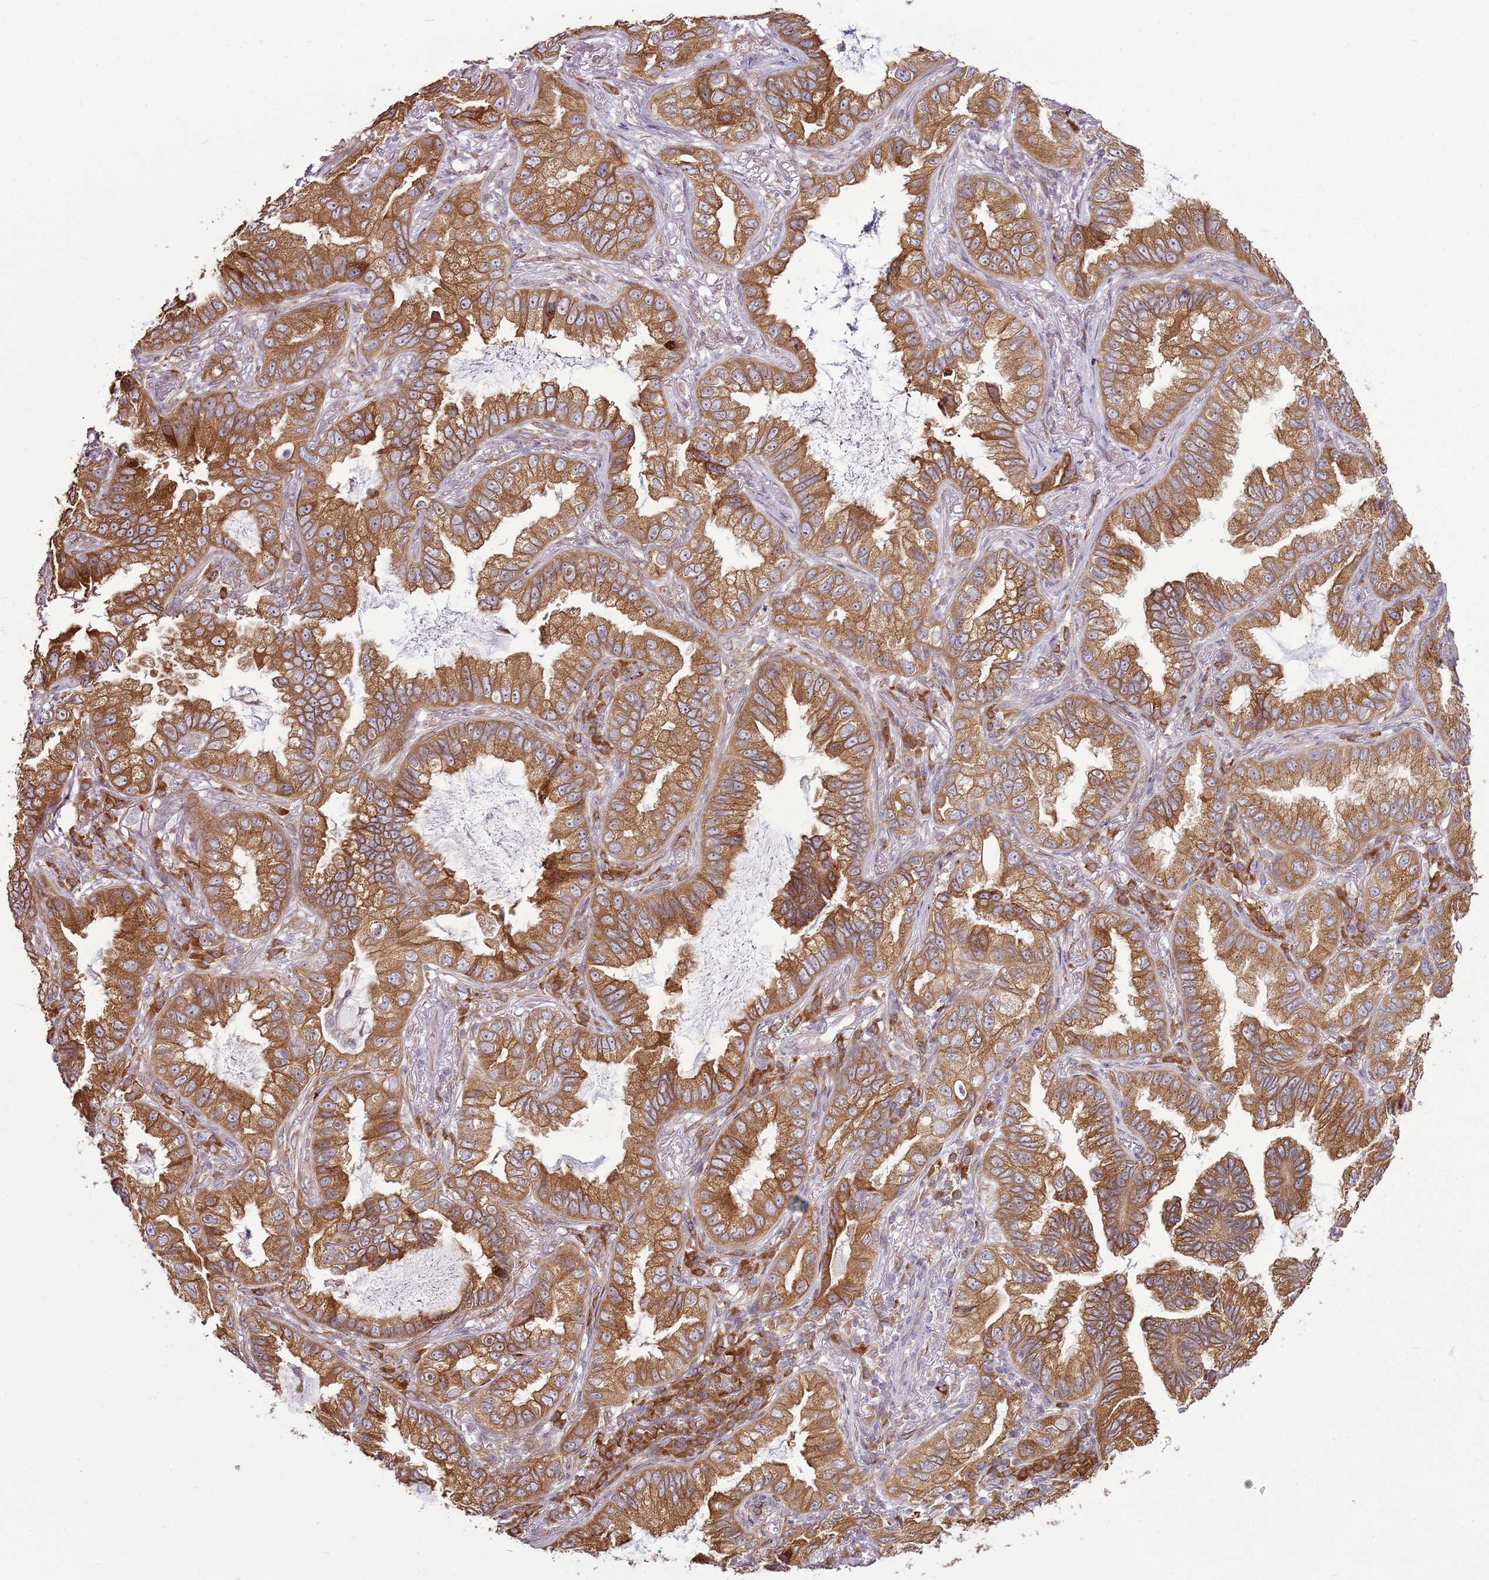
{"staining": {"intensity": "moderate", "quantity": ">75%", "location": "cytoplasmic/membranous"}, "tissue": "lung cancer", "cell_type": "Tumor cells", "image_type": "cancer", "snomed": [{"axis": "morphology", "description": "Adenocarcinoma, NOS"}, {"axis": "topography", "description": "Lung"}], "caption": "Moderate cytoplasmic/membranous protein staining is identified in approximately >75% of tumor cells in lung cancer.", "gene": "TMED10", "patient": {"sex": "female", "age": 69}}